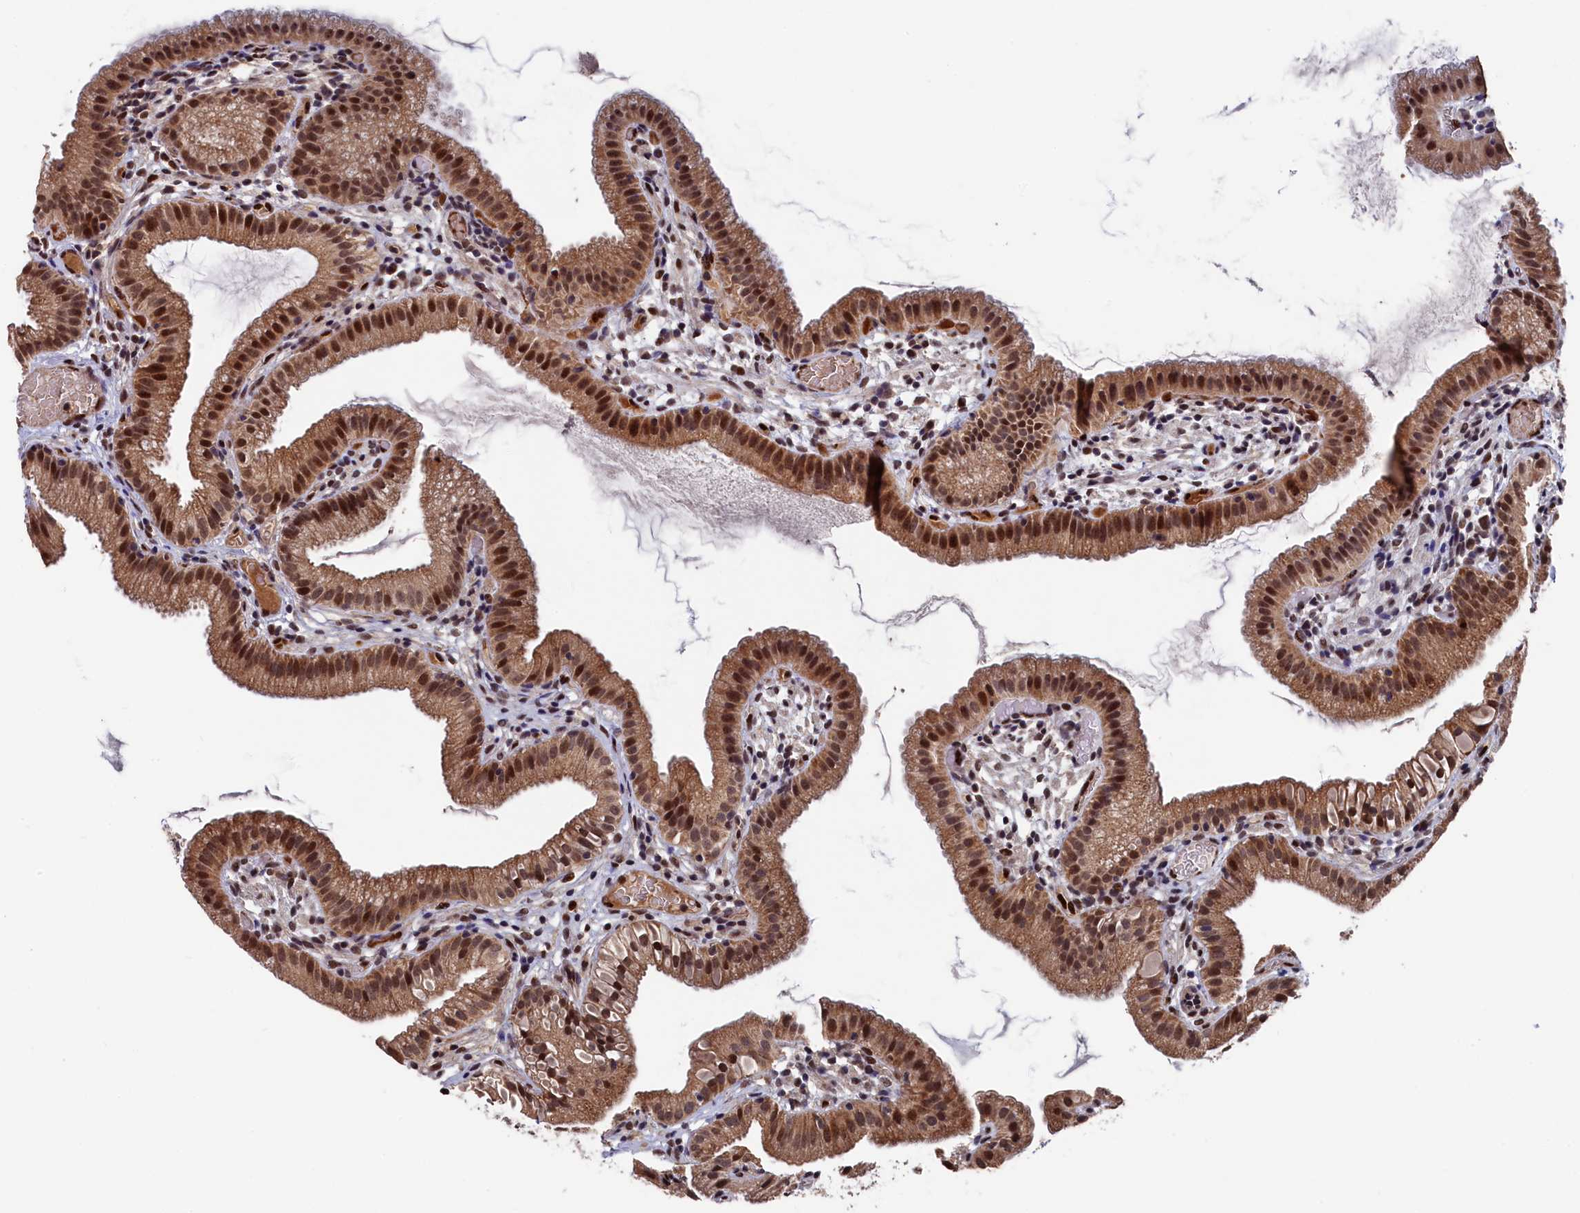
{"staining": {"intensity": "strong", "quantity": ">75%", "location": "cytoplasmic/membranous,nuclear"}, "tissue": "gallbladder", "cell_type": "Glandular cells", "image_type": "normal", "snomed": [{"axis": "morphology", "description": "Normal tissue, NOS"}, {"axis": "topography", "description": "Gallbladder"}], "caption": "Immunohistochemistry (IHC) of unremarkable gallbladder exhibits high levels of strong cytoplasmic/membranous,nuclear staining in approximately >75% of glandular cells.", "gene": "CLPX", "patient": {"sex": "female", "age": 46}}